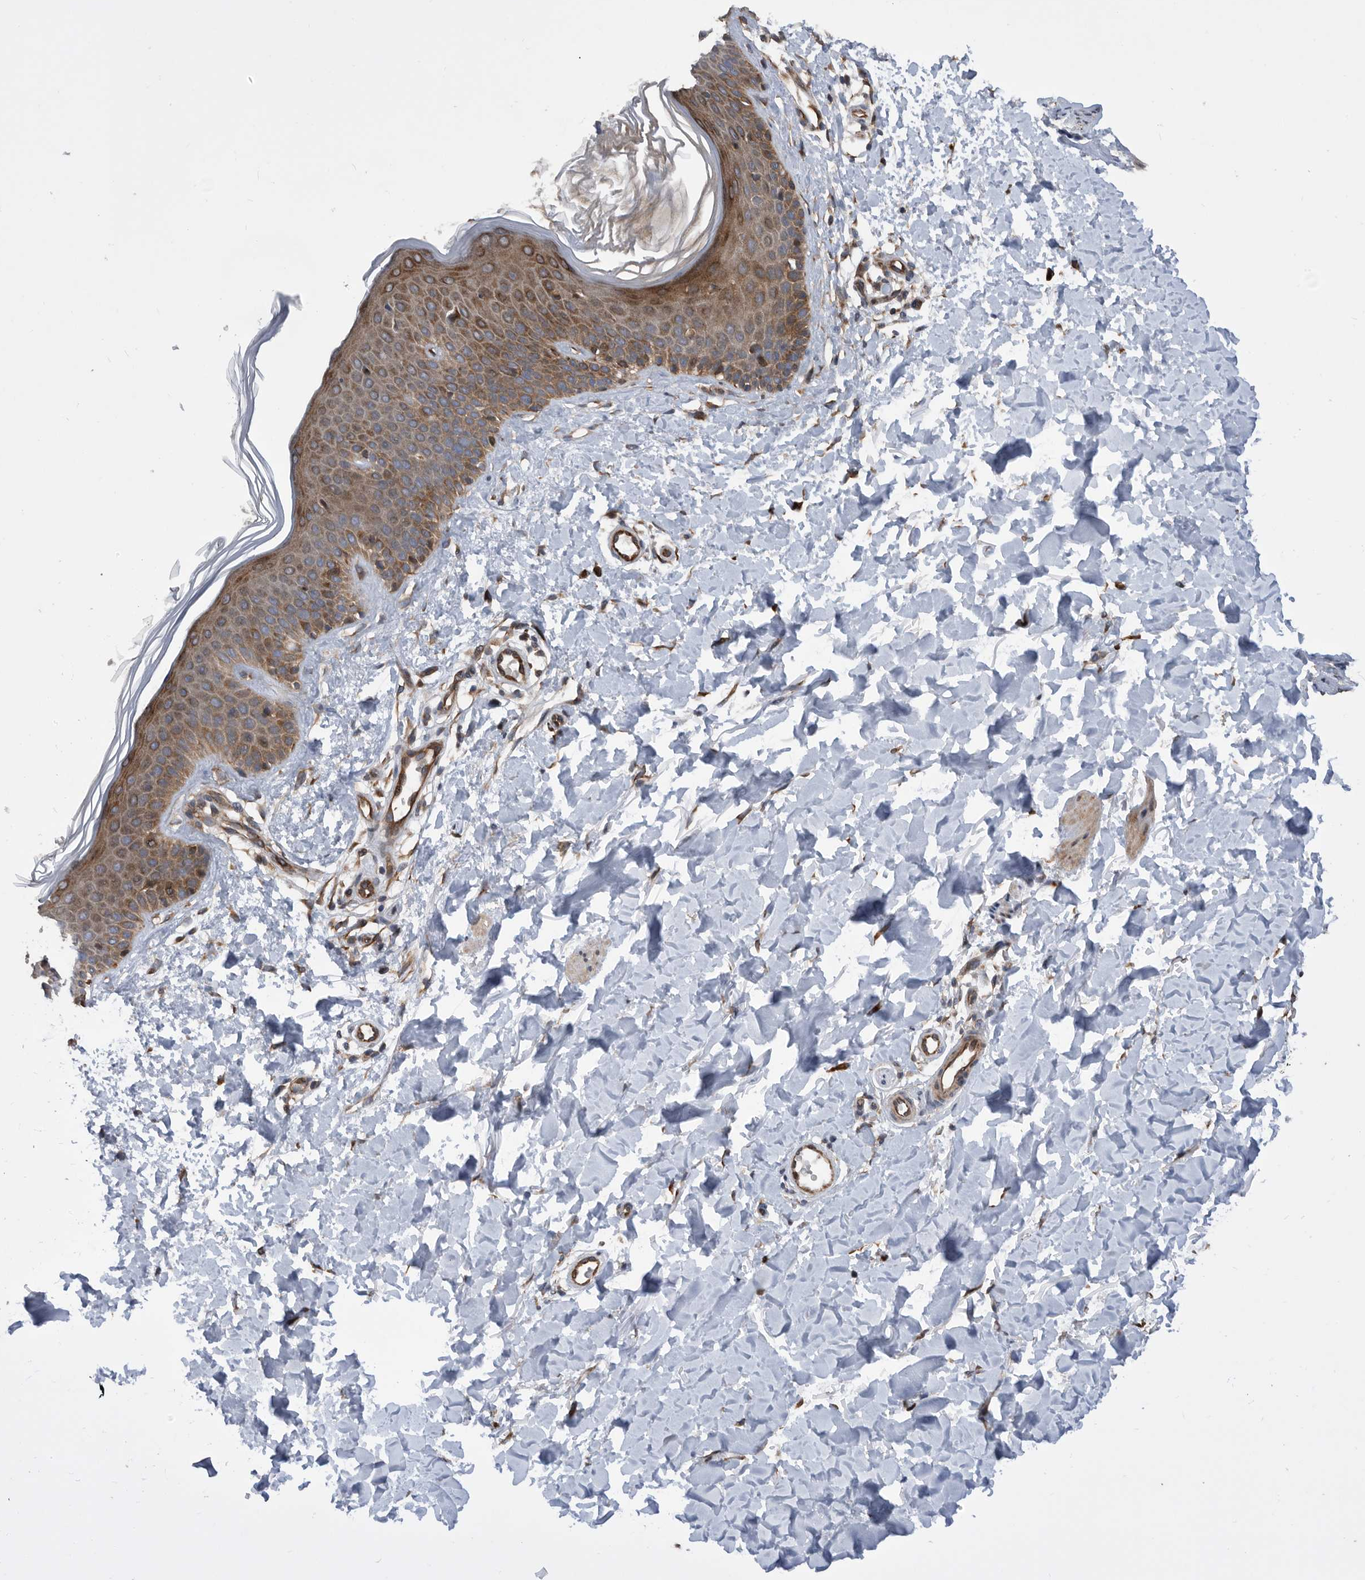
{"staining": {"intensity": "moderate", "quantity": "25%-75%", "location": "cytoplasmic/membranous"}, "tissue": "skin", "cell_type": "Fibroblasts", "image_type": "normal", "snomed": [{"axis": "morphology", "description": "Normal tissue, NOS"}, {"axis": "topography", "description": "Skin"}], "caption": "A brown stain labels moderate cytoplasmic/membranous expression of a protein in fibroblasts of unremarkable human skin. The staining was performed using DAB, with brown indicating positive protein expression. Nuclei are stained blue with hematoxylin.", "gene": "SERINC2", "patient": {"sex": "male", "age": 37}}